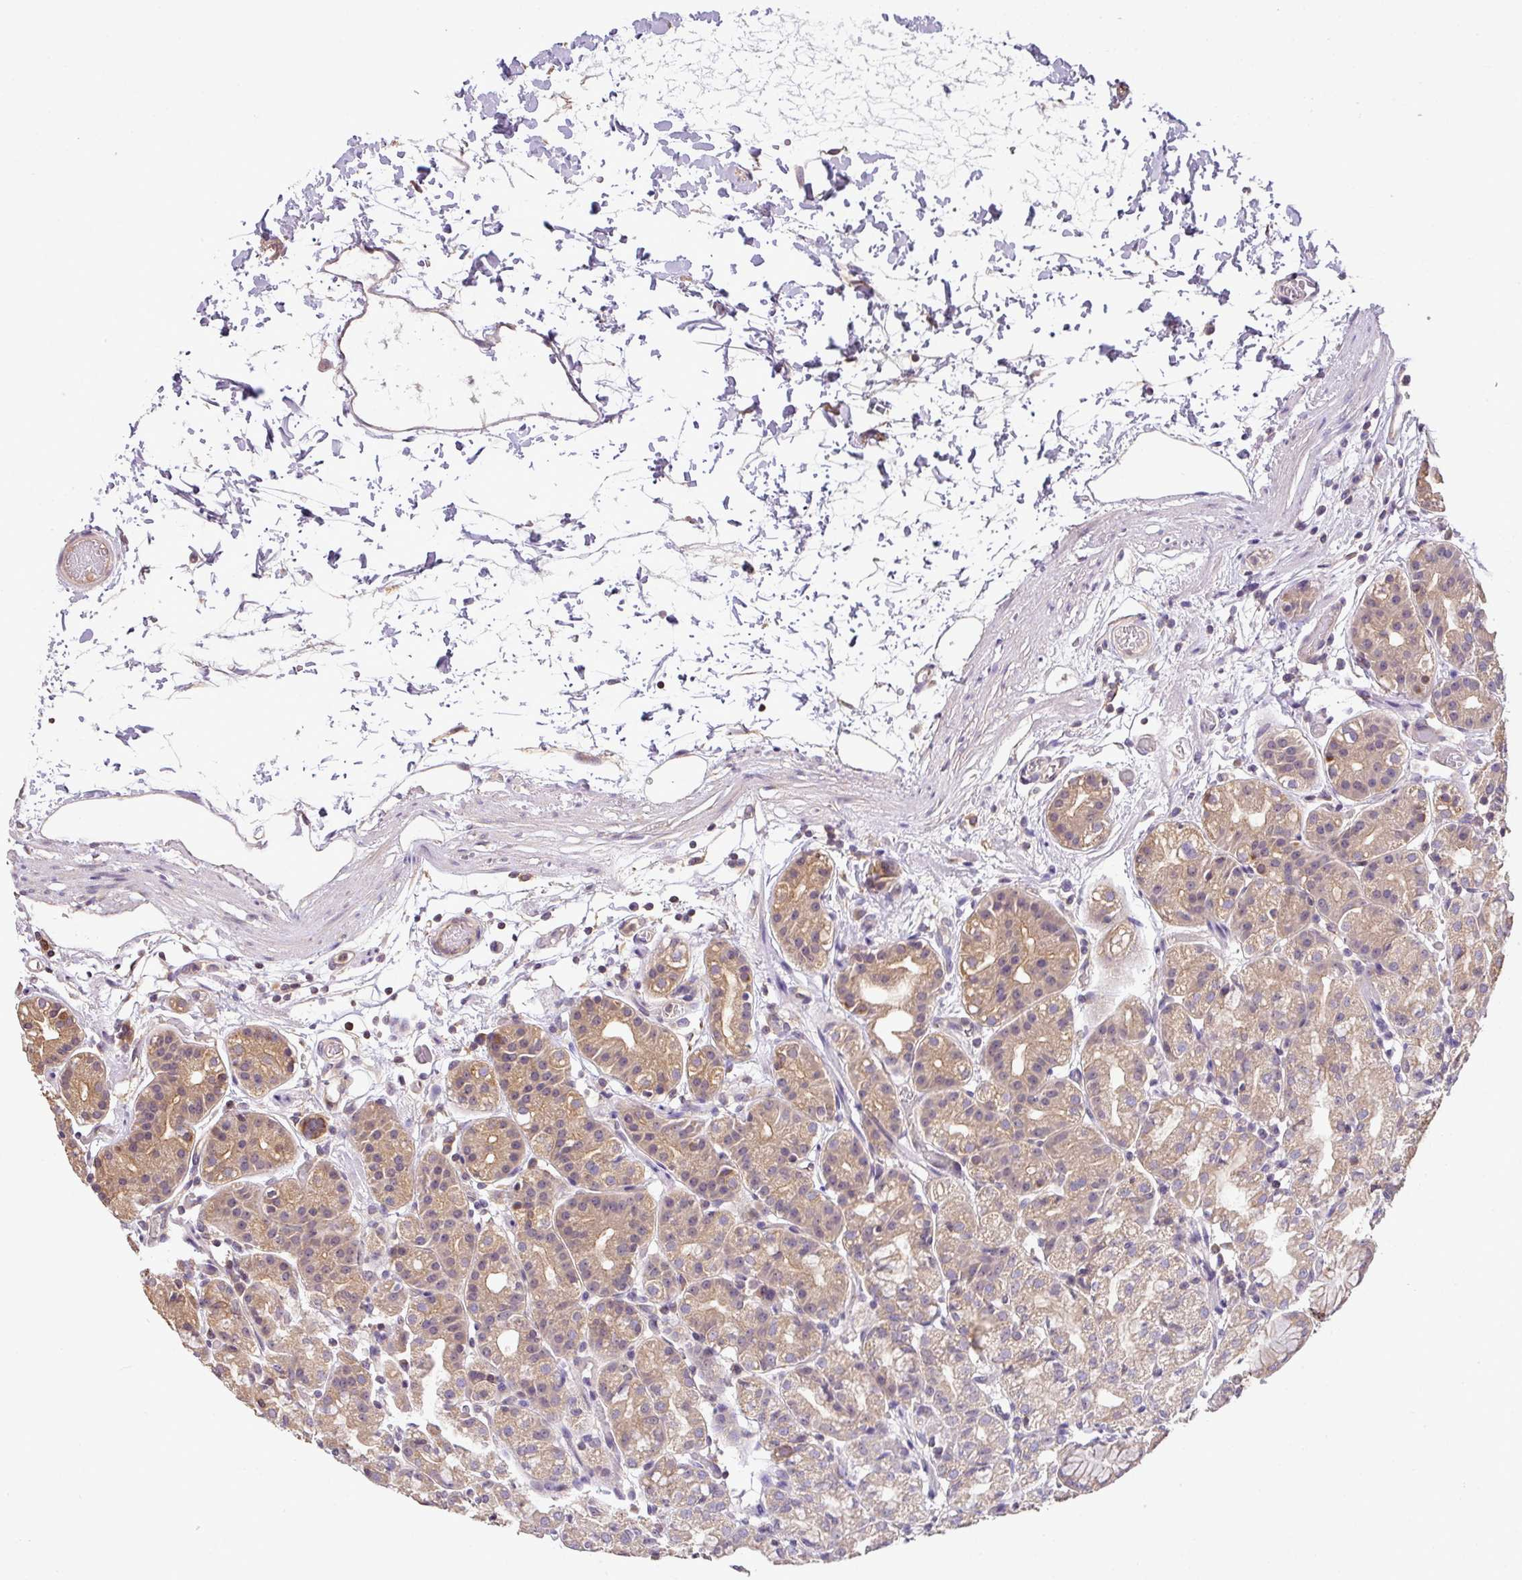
{"staining": {"intensity": "moderate", "quantity": ">75%", "location": "cytoplasmic/membranous"}, "tissue": "stomach", "cell_type": "Glandular cells", "image_type": "normal", "snomed": [{"axis": "morphology", "description": "Normal tissue, NOS"}, {"axis": "topography", "description": "Stomach"}], "caption": "Protein analysis of normal stomach shows moderate cytoplasmic/membranous positivity in about >75% of glandular cells. (IHC, brightfield microscopy, high magnification).", "gene": "VENTX", "patient": {"sex": "female", "age": 57}}